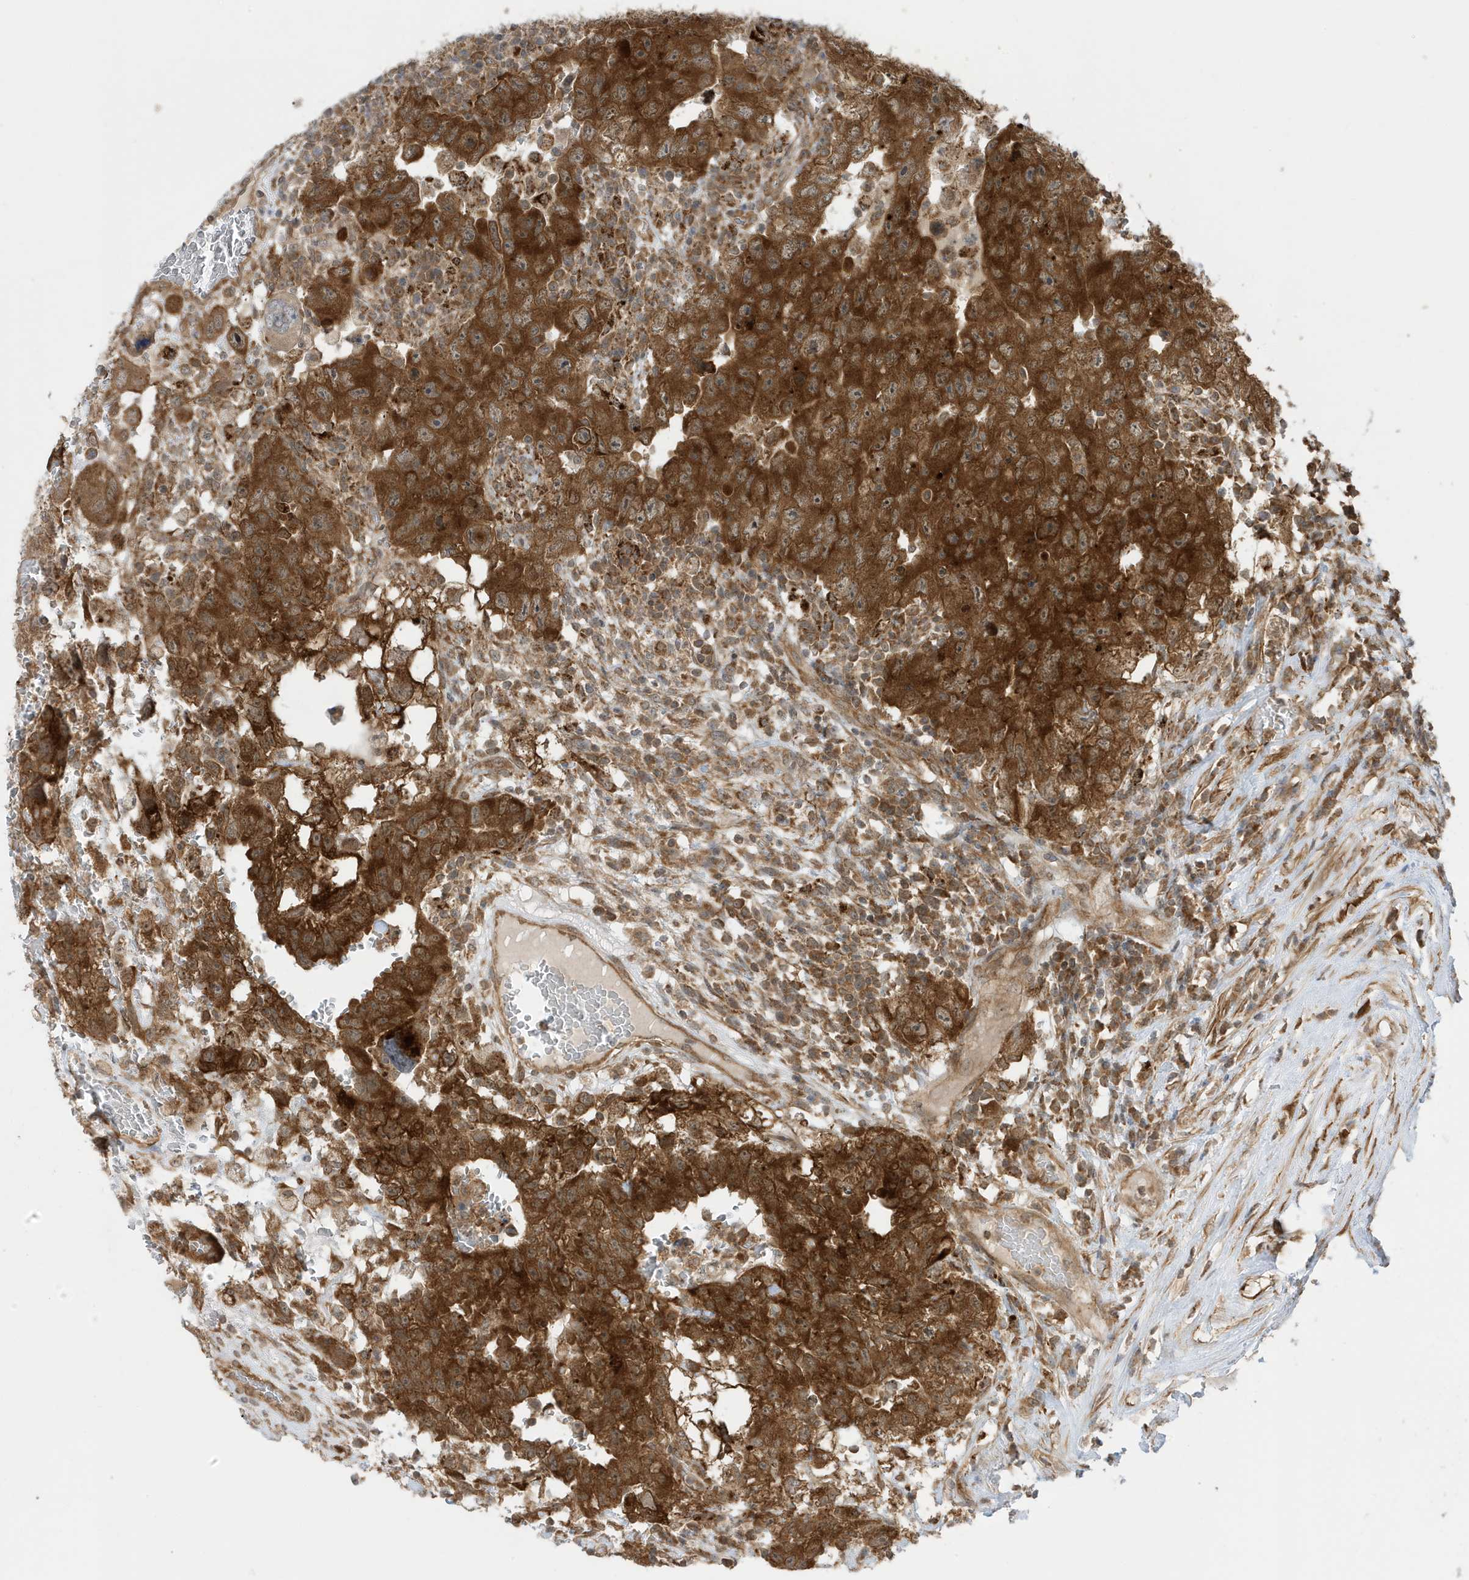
{"staining": {"intensity": "strong", "quantity": ">75%", "location": "cytoplasmic/membranous"}, "tissue": "testis cancer", "cell_type": "Tumor cells", "image_type": "cancer", "snomed": [{"axis": "morphology", "description": "Carcinoma, Embryonal, NOS"}, {"axis": "topography", "description": "Testis"}], "caption": "Brown immunohistochemical staining in testis embryonal carcinoma reveals strong cytoplasmic/membranous staining in approximately >75% of tumor cells.", "gene": "DHX36", "patient": {"sex": "male", "age": 26}}